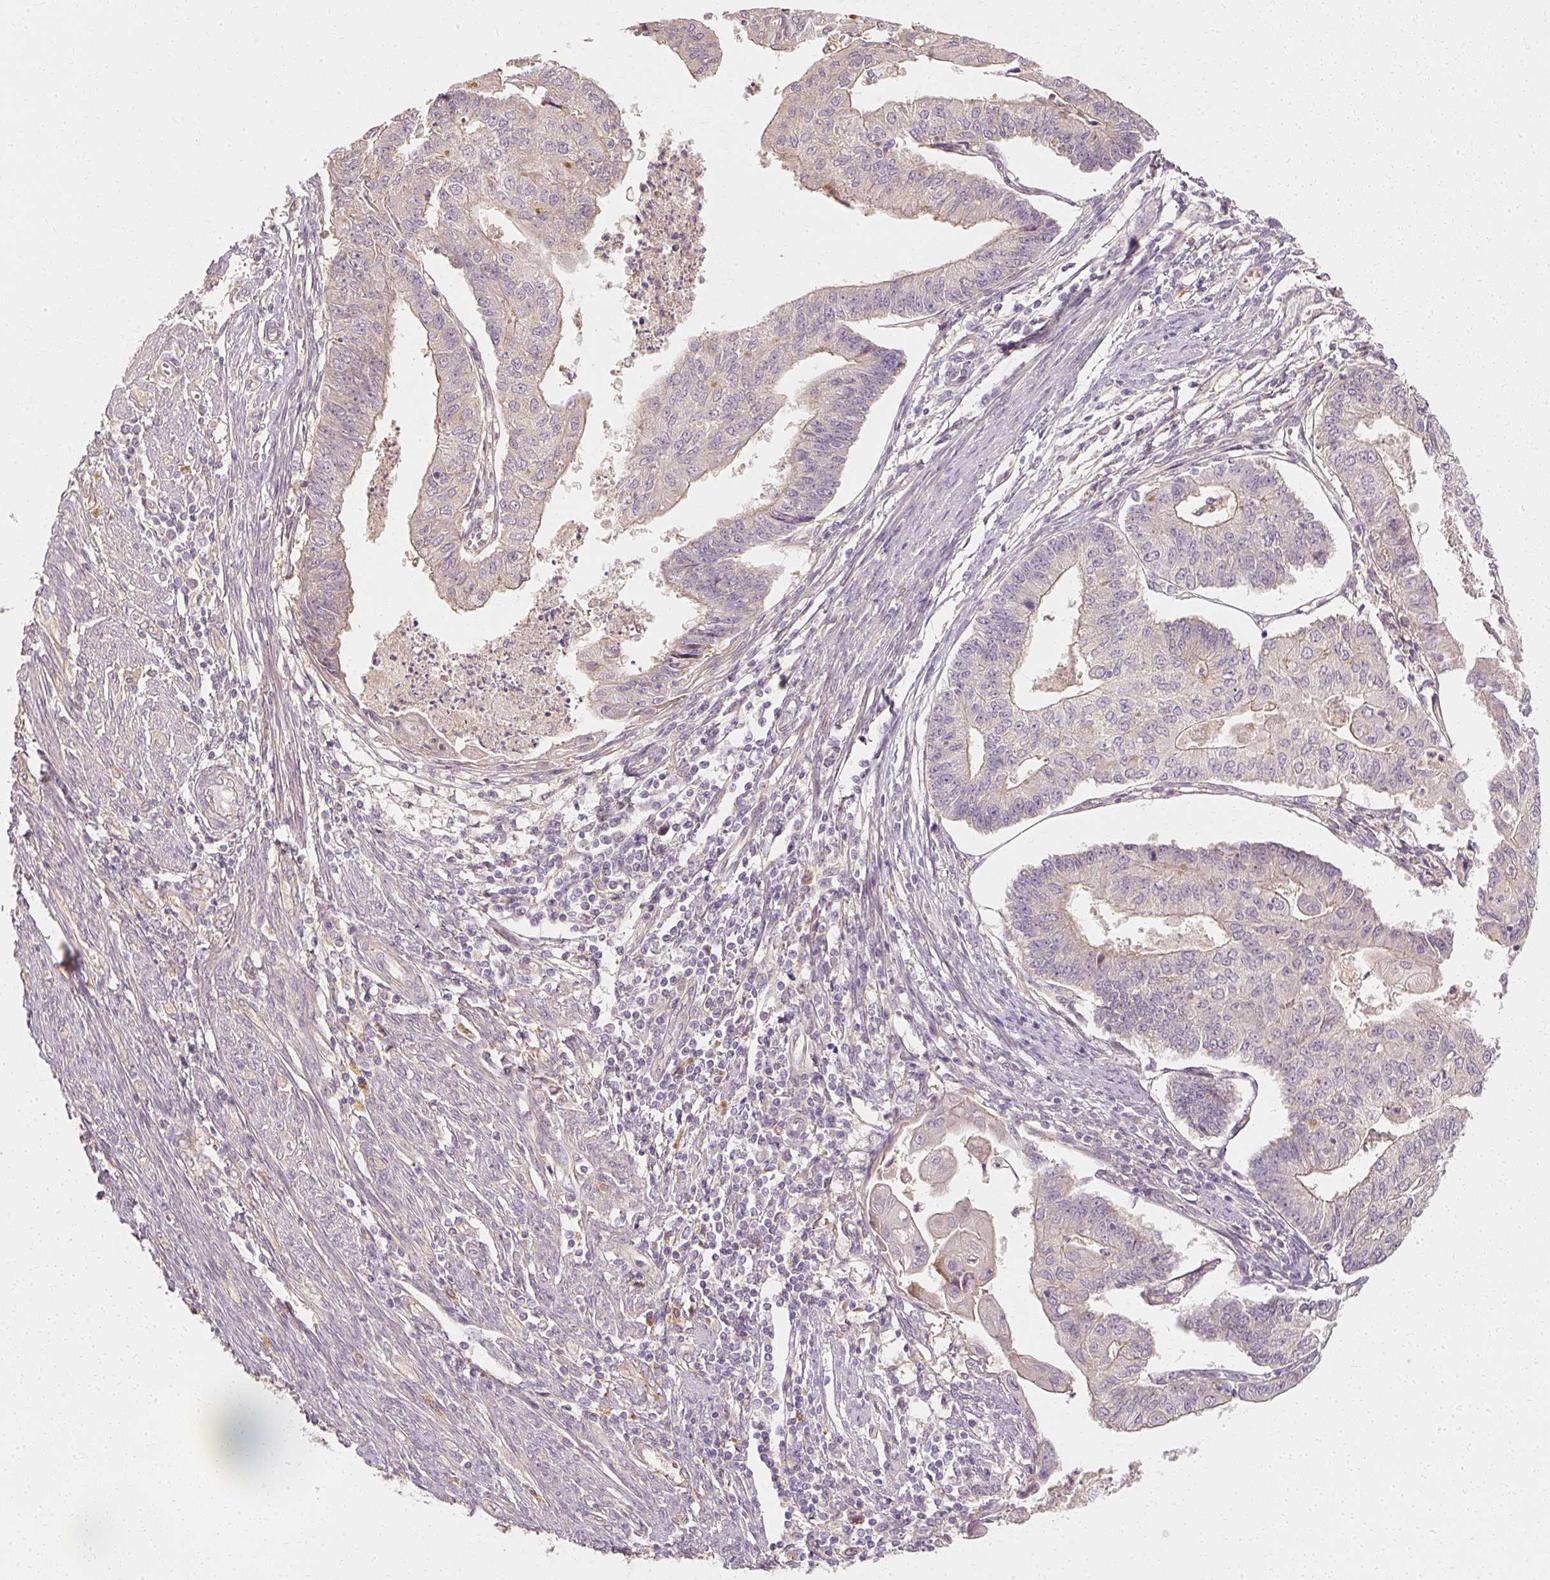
{"staining": {"intensity": "weak", "quantity": "<25%", "location": "cytoplasmic/membranous"}, "tissue": "endometrial cancer", "cell_type": "Tumor cells", "image_type": "cancer", "snomed": [{"axis": "morphology", "description": "Adenocarcinoma, NOS"}, {"axis": "topography", "description": "Endometrium"}], "caption": "Micrograph shows no protein staining in tumor cells of endometrial adenocarcinoma tissue.", "gene": "GNAQ", "patient": {"sex": "female", "age": 56}}